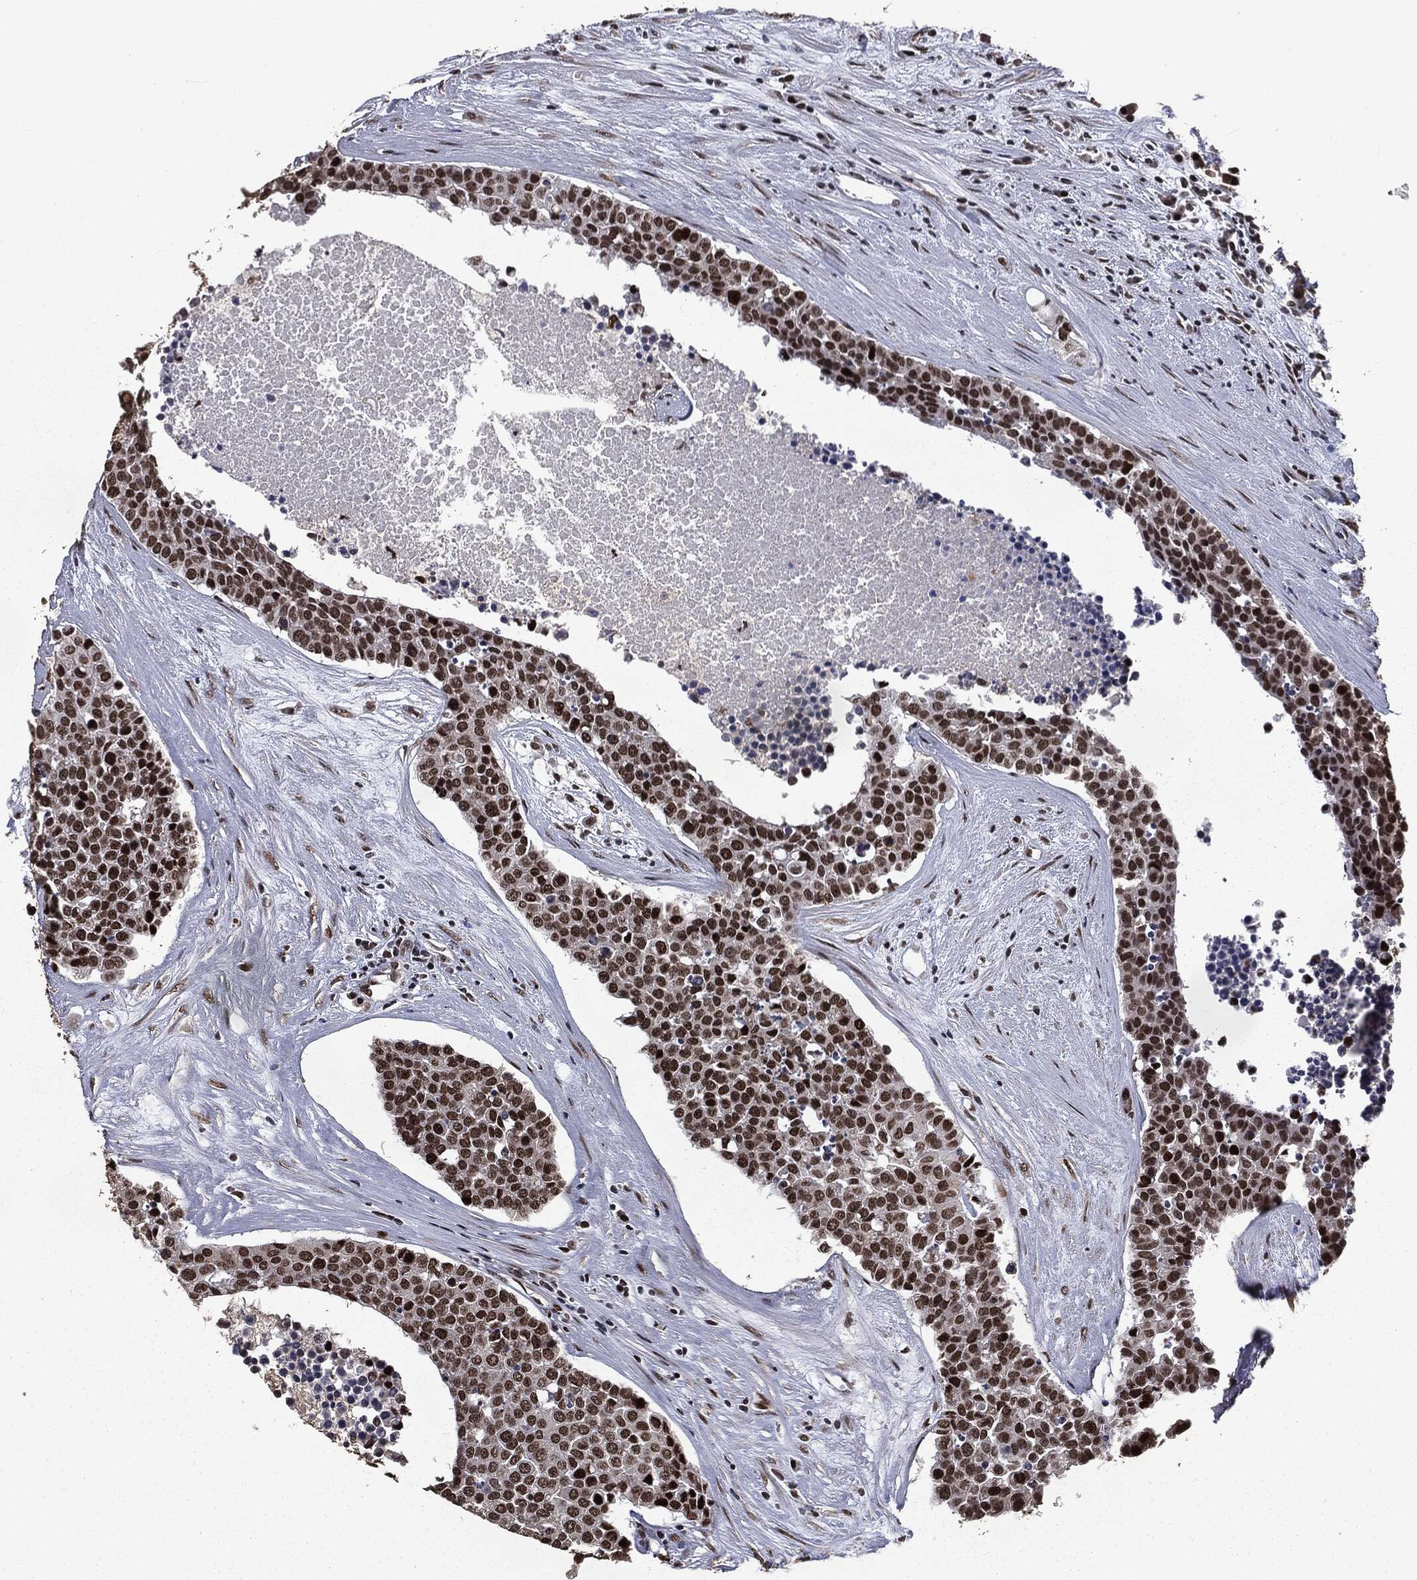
{"staining": {"intensity": "strong", "quantity": "25%-75%", "location": "nuclear"}, "tissue": "carcinoid", "cell_type": "Tumor cells", "image_type": "cancer", "snomed": [{"axis": "morphology", "description": "Carcinoid, malignant, NOS"}, {"axis": "topography", "description": "Colon"}], "caption": "An IHC image of tumor tissue is shown. Protein staining in brown shows strong nuclear positivity in carcinoid within tumor cells. The staining was performed using DAB, with brown indicating positive protein expression. Nuclei are stained blue with hematoxylin.", "gene": "DVL2", "patient": {"sex": "male", "age": 81}}